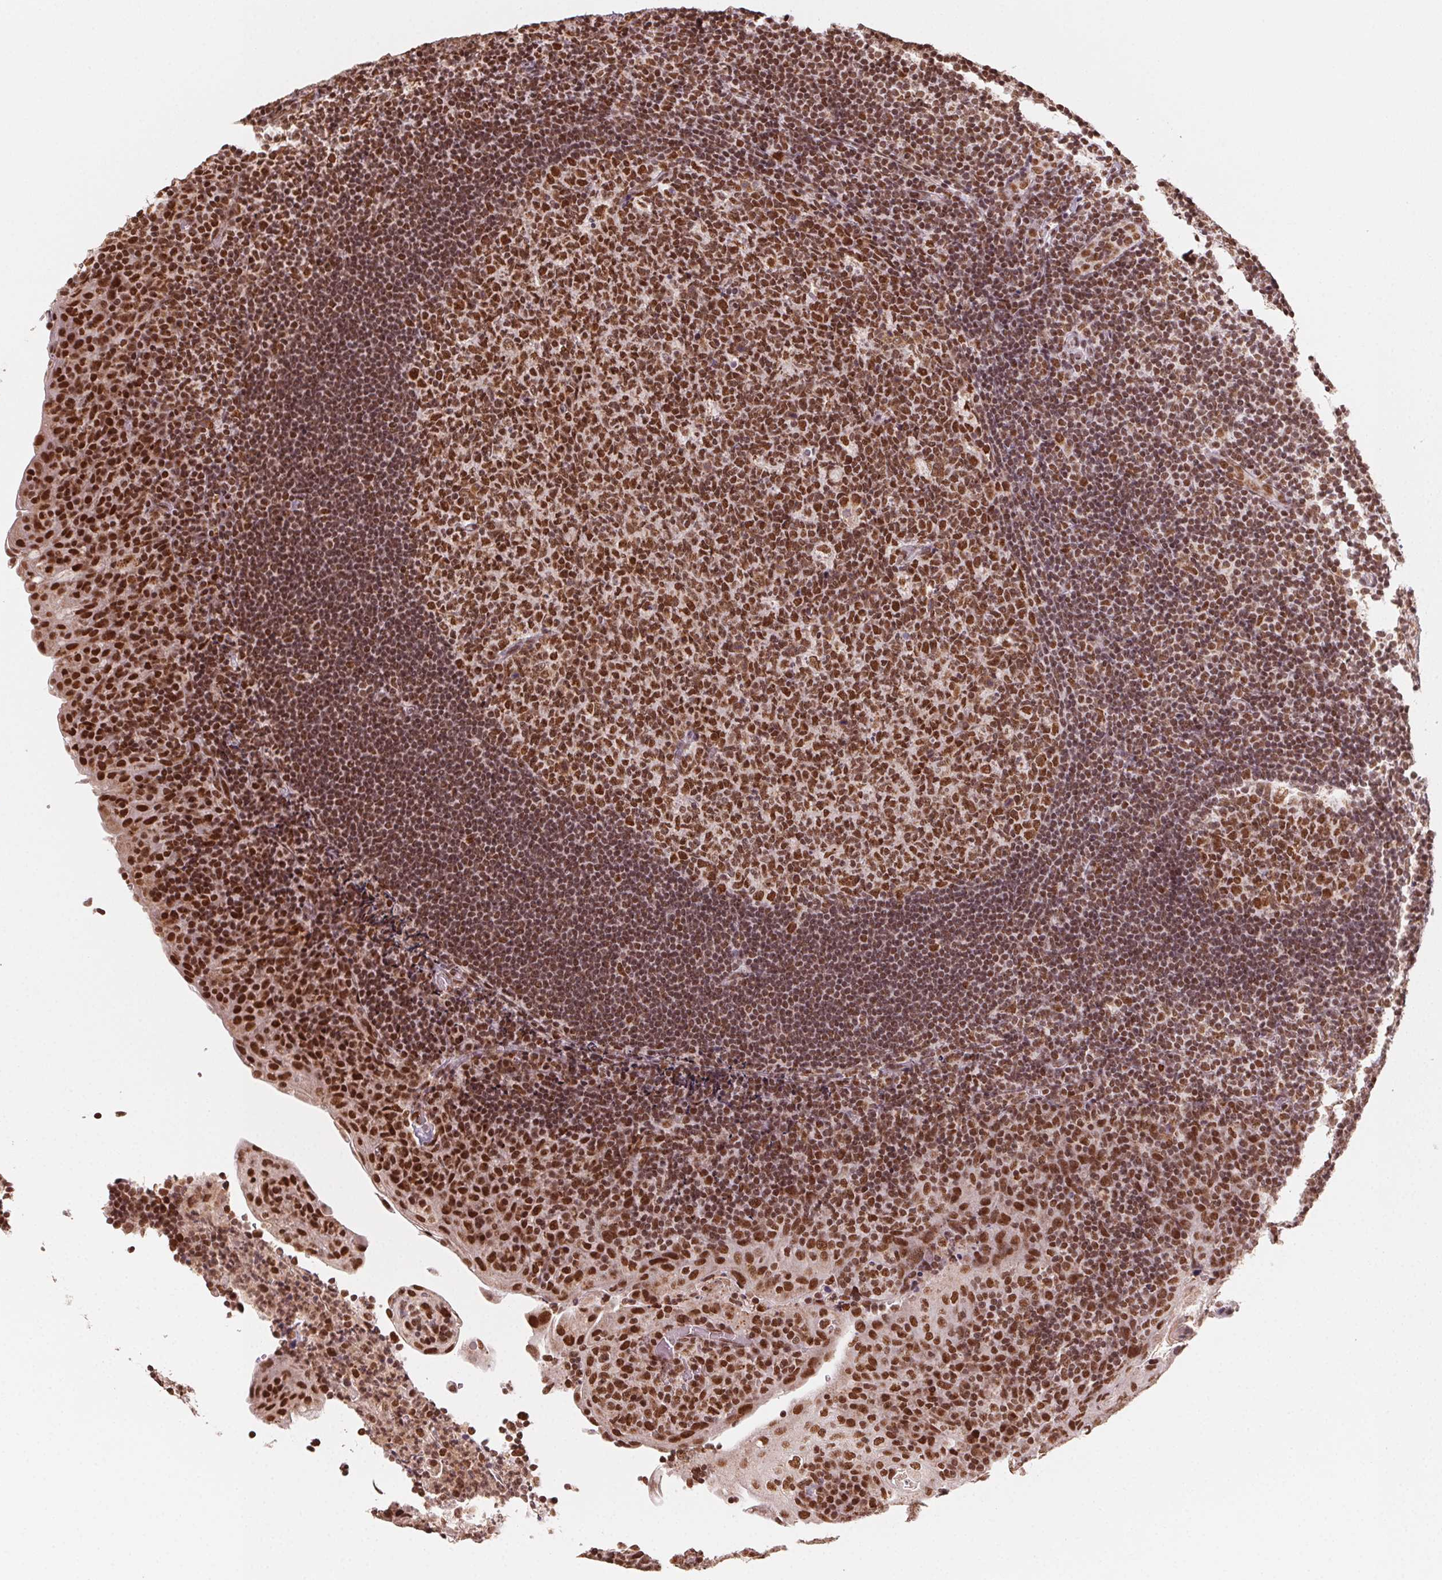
{"staining": {"intensity": "strong", "quantity": ">75%", "location": "nuclear"}, "tissue": "tonsil", "cell_type": "Germinal center cells", "image_type": "normal", "snomed": [{"axis": "morphology", "description": "Normal tissue, NOS"}, {"axis": "topography", "description": "Tonsil"}], "caption": "Immunohistochemistry (IHC) histopathology image of benign tonsil: human tonsil stained using immunohistochemistry (IHC) shows high levels of strong protein expression localized specifically in the nuclear of germinal center cells, appearing as a nuclear brown color.", "gene": "TOPORS", "patient": {"sex": "male", "age": 17}}